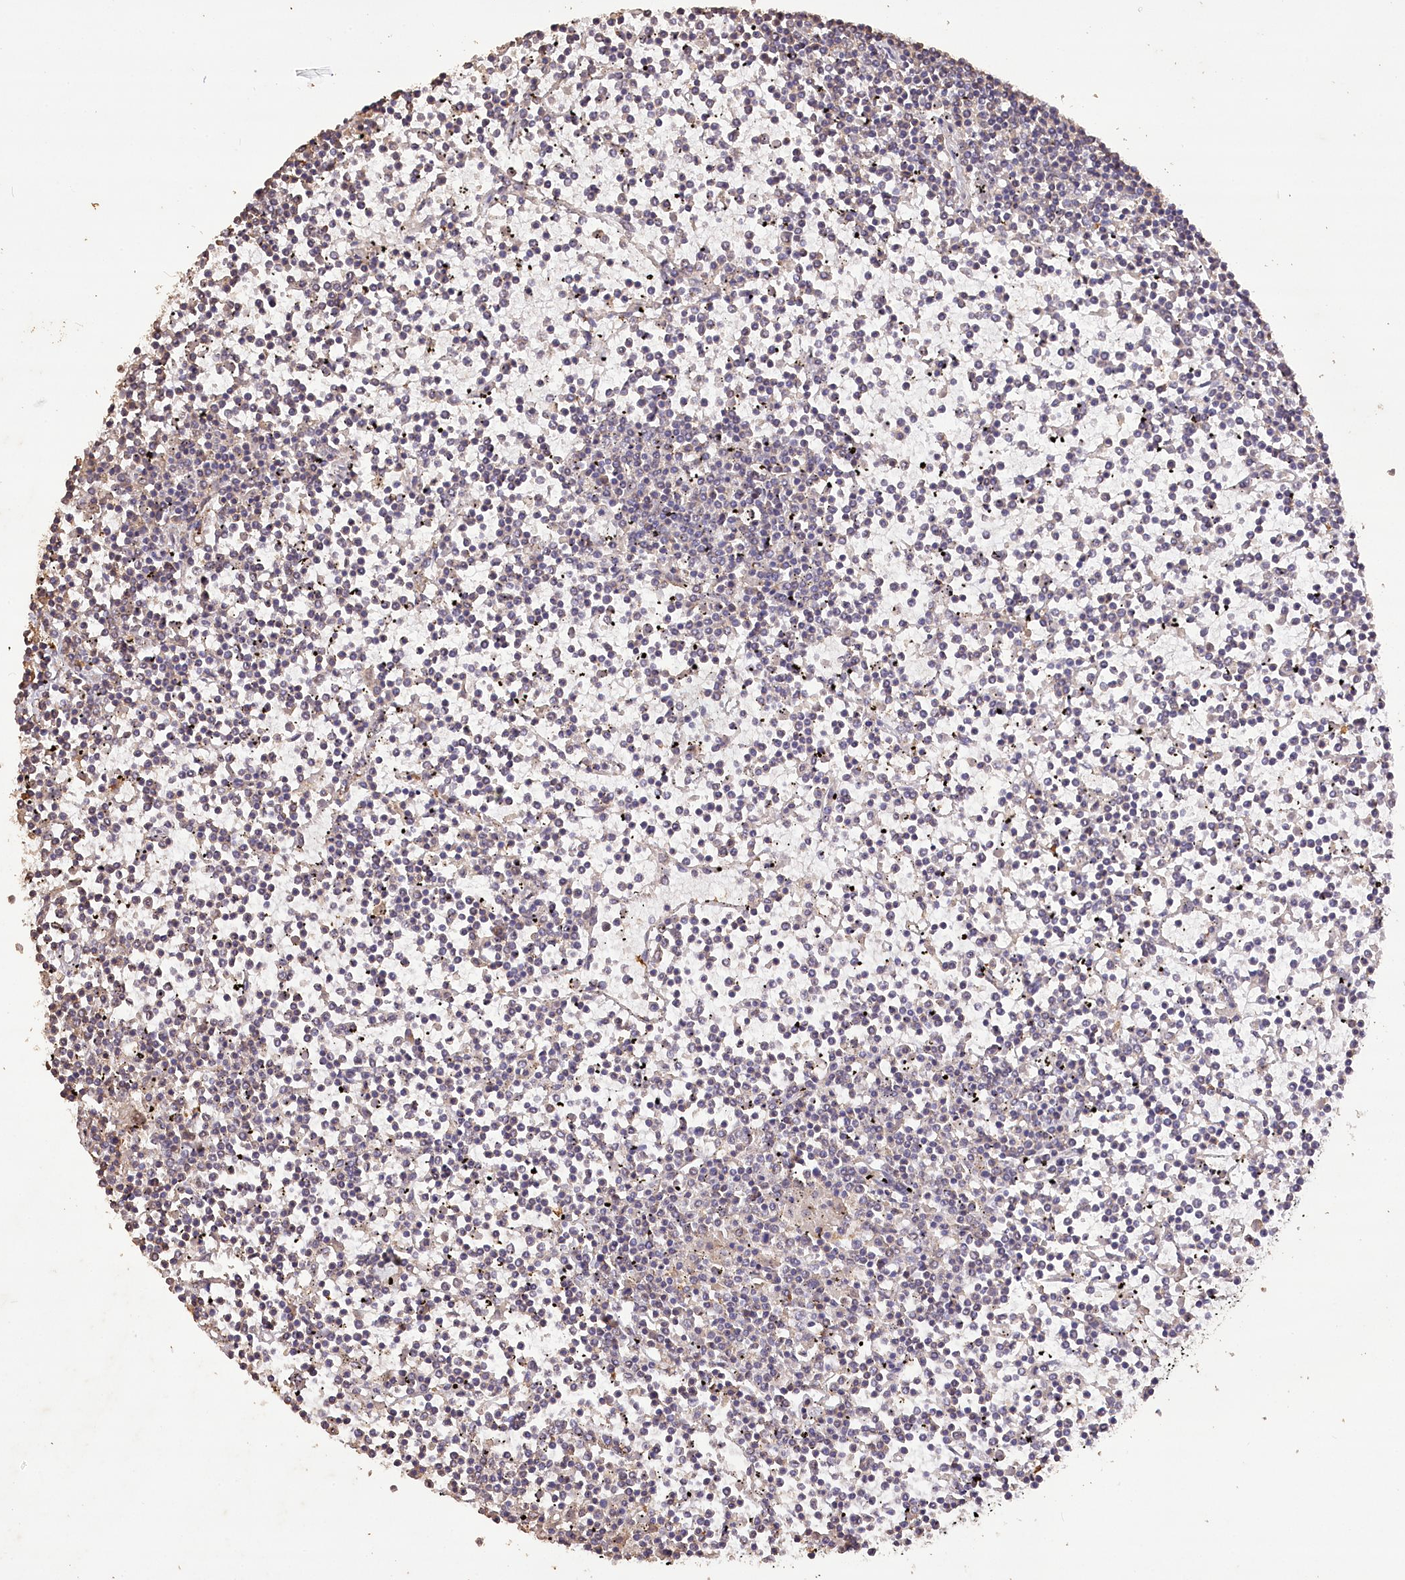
{"staining": {"intensity": "negative", "quantity": "none", "location": "none"}, "tissue": "lymphoma", "cell_type": "Tumor cells", "image_type": "cancer", "snomed": [{"axis": "morphology", "description": "Malignant lymphoma, non-Hodgkin's type, Low grade"}, {"axis": "topography", "description": "Spleen"}], "caption": "High power microscopy photomicrograph of an immunohistochemistry (IHC) photomicrograph of malignant lymphoma, non-Hodgkin's type (low-grade), revealing no significant expression in tumor cells.", "gene": "IREB2", "patient": {"sex": "female", "age": 19}}